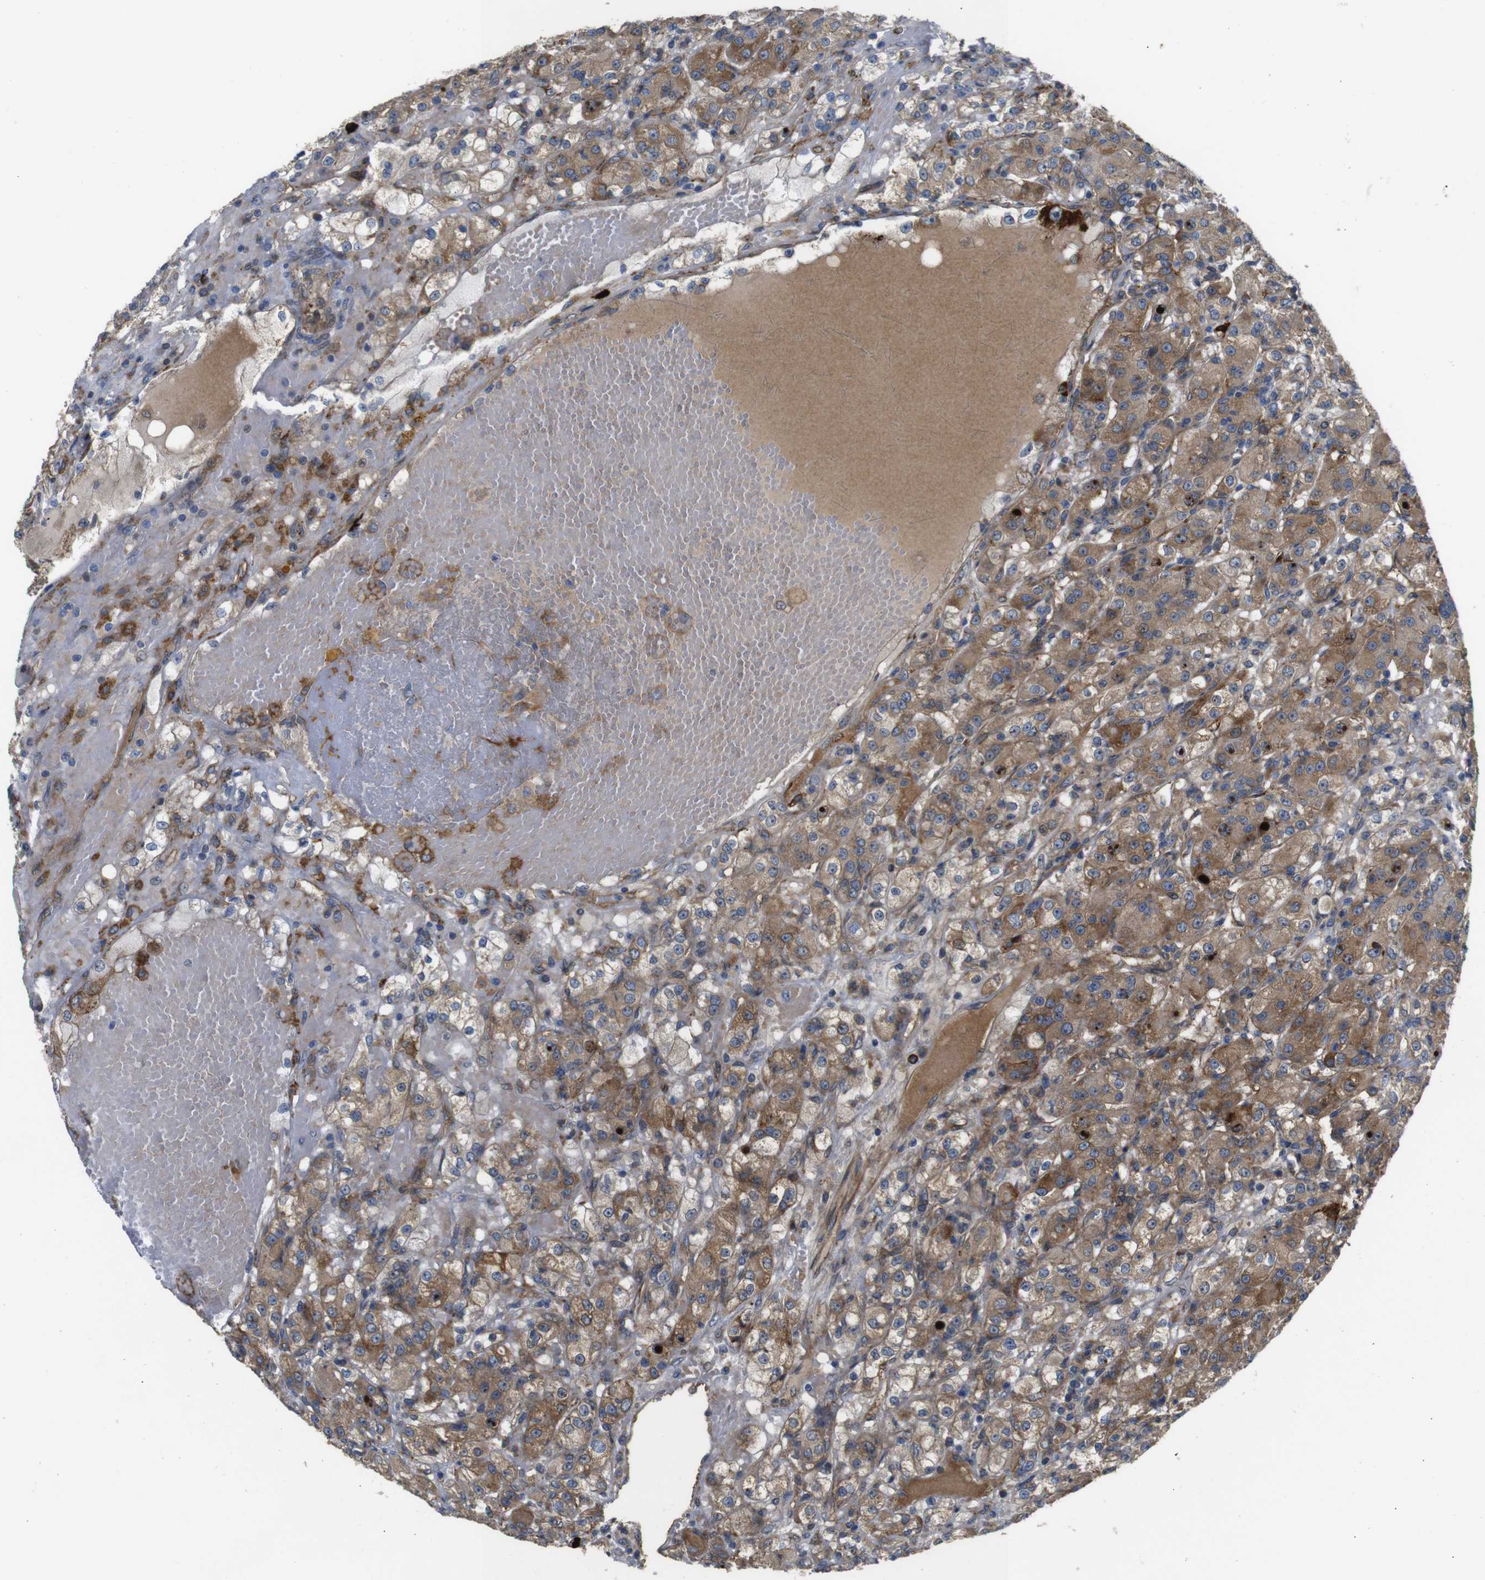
{"staining": {"intensity": "moderate", "quantity": ">75%", "location": "cytoplasmic/membranous"}, "tissue": "renal cancer", "cell_type": "Tumor cells", "image_type": "cancer", "snomed": [{"axis": "morphology", "description": "Normal tissue, NOS"}, {"axis": "morphology", "description": "Adenocarcinoma, NOS"}, {"axis": "topography", "description": "Kidney"}], "caption": "IHC of human renal cancer demonstrates medium levels of moderate cytoplasmic/membranous staining in approximately >75% of tumor cells.", "gene": "UBE2G2", "patient": {"sex": "male", "age": 61}}